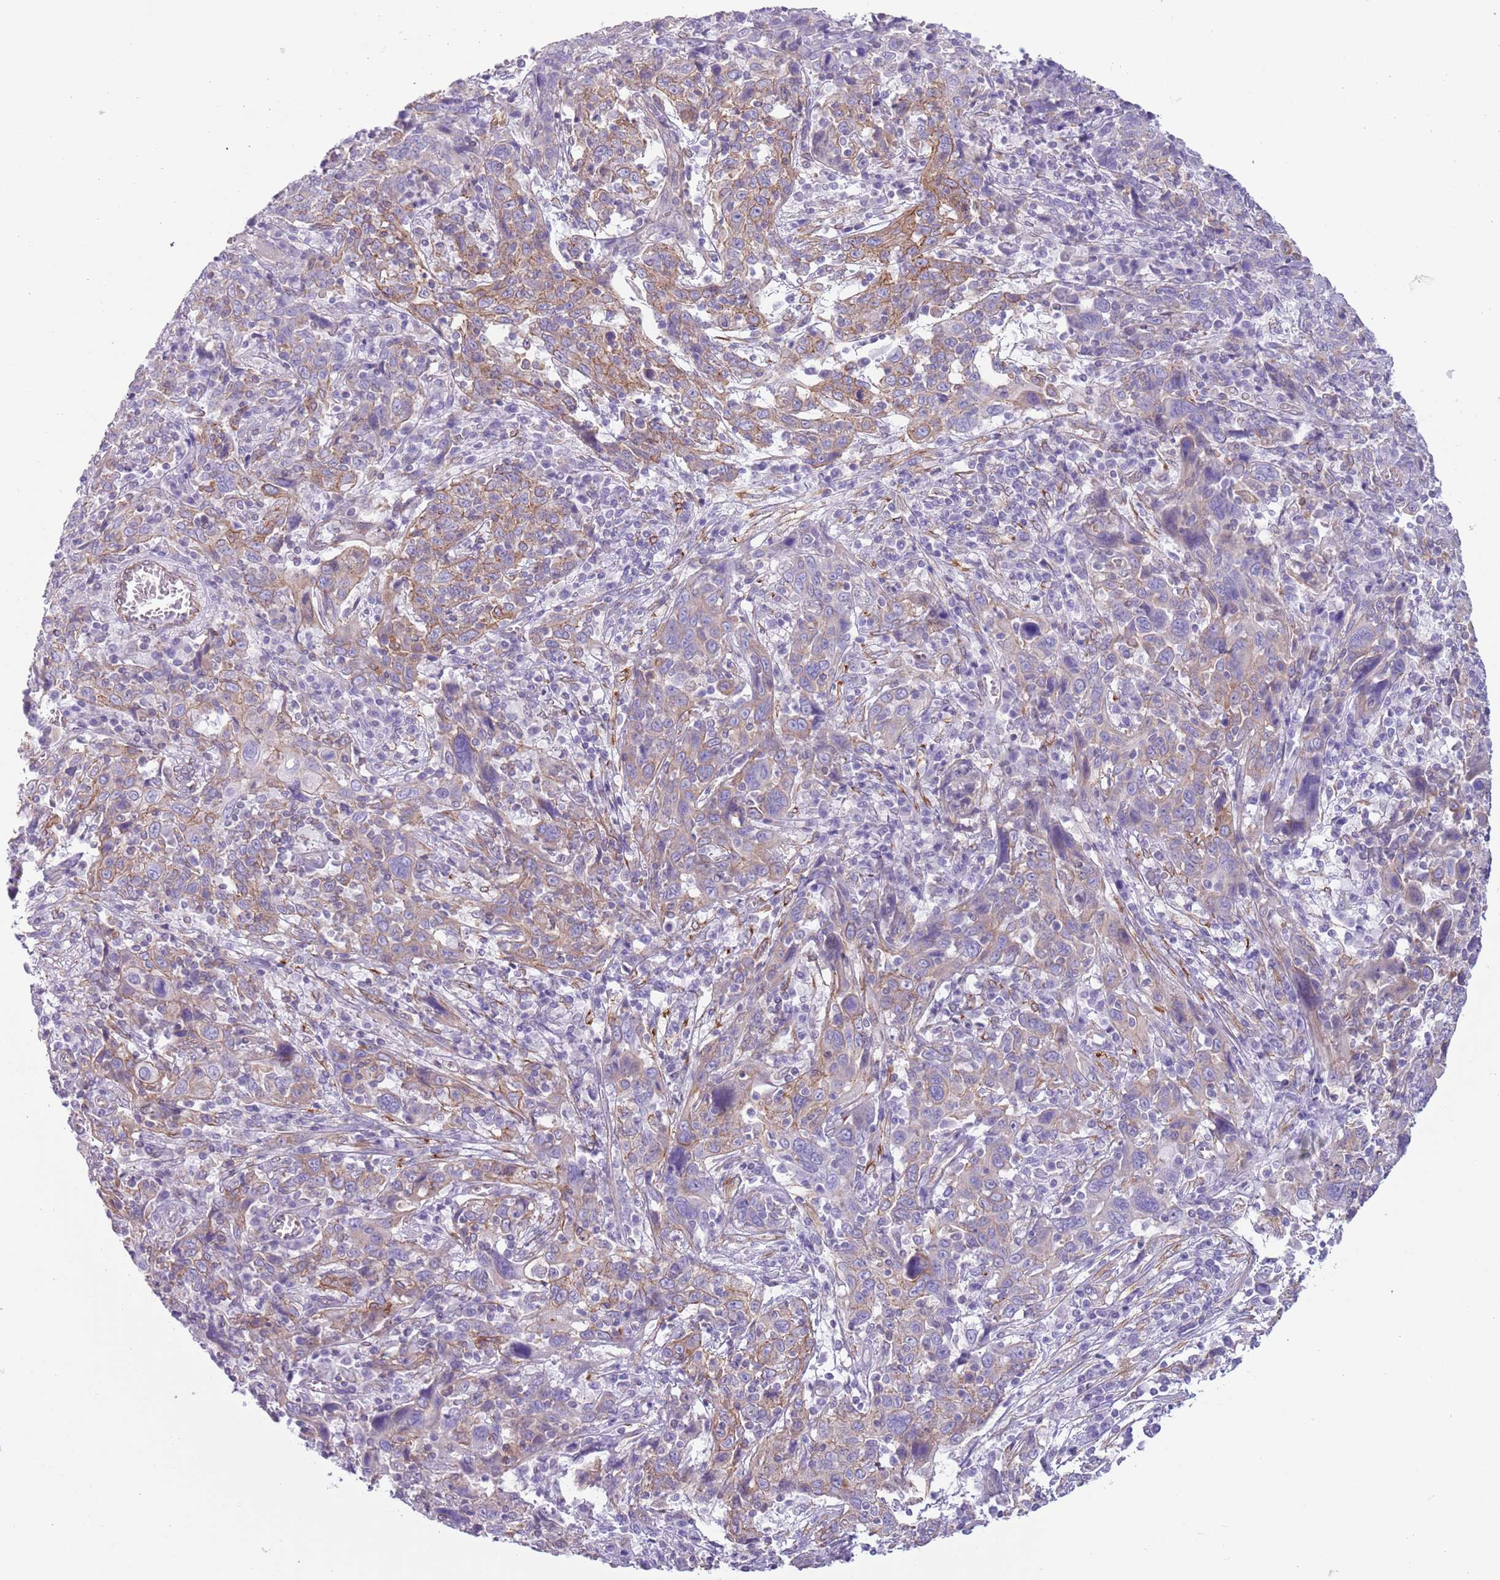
{"staining": {"intensity": "moderate", "quantity": "25%-75%", "location": "cytoplasmic/membranous"}, "tissue": "cervical cancer", "cell_type": "Tumor cells", "image_type": "cancer", "snomed": [{"axis": "morphology", "description": "Squamous cell carcinoma, NOS"}, {"axis": "topography", "description": "Cervix"}], "caption": "Protein analysis of cervical cancer (squamous cell carcinoma) tissue shows moderate cytoplasmic/membranous staining in about 25%-75% of tumor cells.", "gene": "RBP3", "patient": {"sex": "female", "age": 46}}